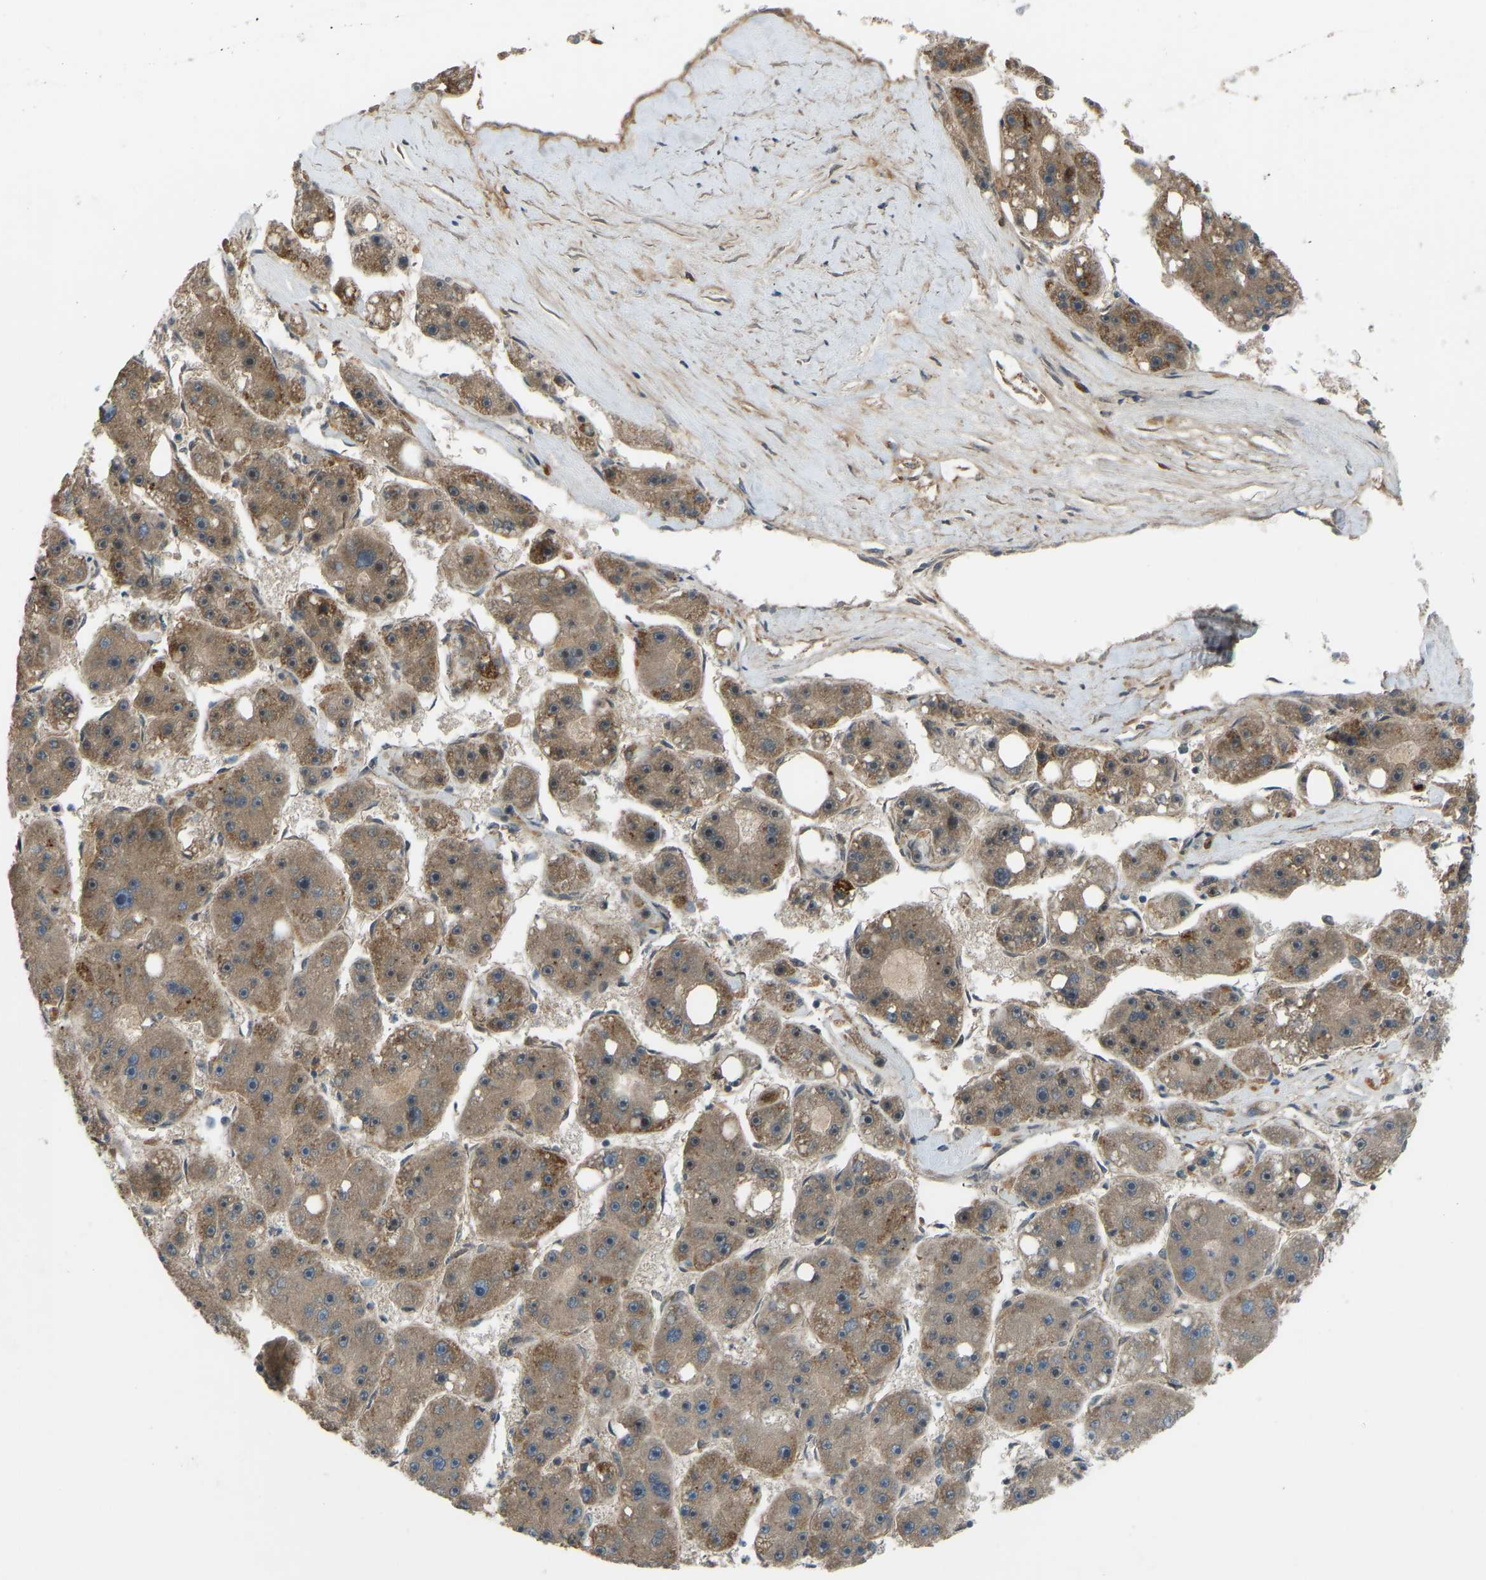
{"staining": {"intensity": "moderate", "quantity": ">75%", "location": "cytoplasmic/membranous"}, "tissue": "liver cancer", "cell_type": "Tumor cells", "image_type": "cancer", "snomed": [{"axis": "morphology", "description": "Carcinoma, Hepatocellular, NOS"}, {"axis": "topography", "description": "Liver"}], "caption": "Immunohistochemical staining of liver hepatocellular carcinoma displays medium levels of moderate cytoplasmic/membranous protein expression in about >75% of tumor cells.", "gene": "ZNF71", "patient": {"sex": "female", "age": 61}}